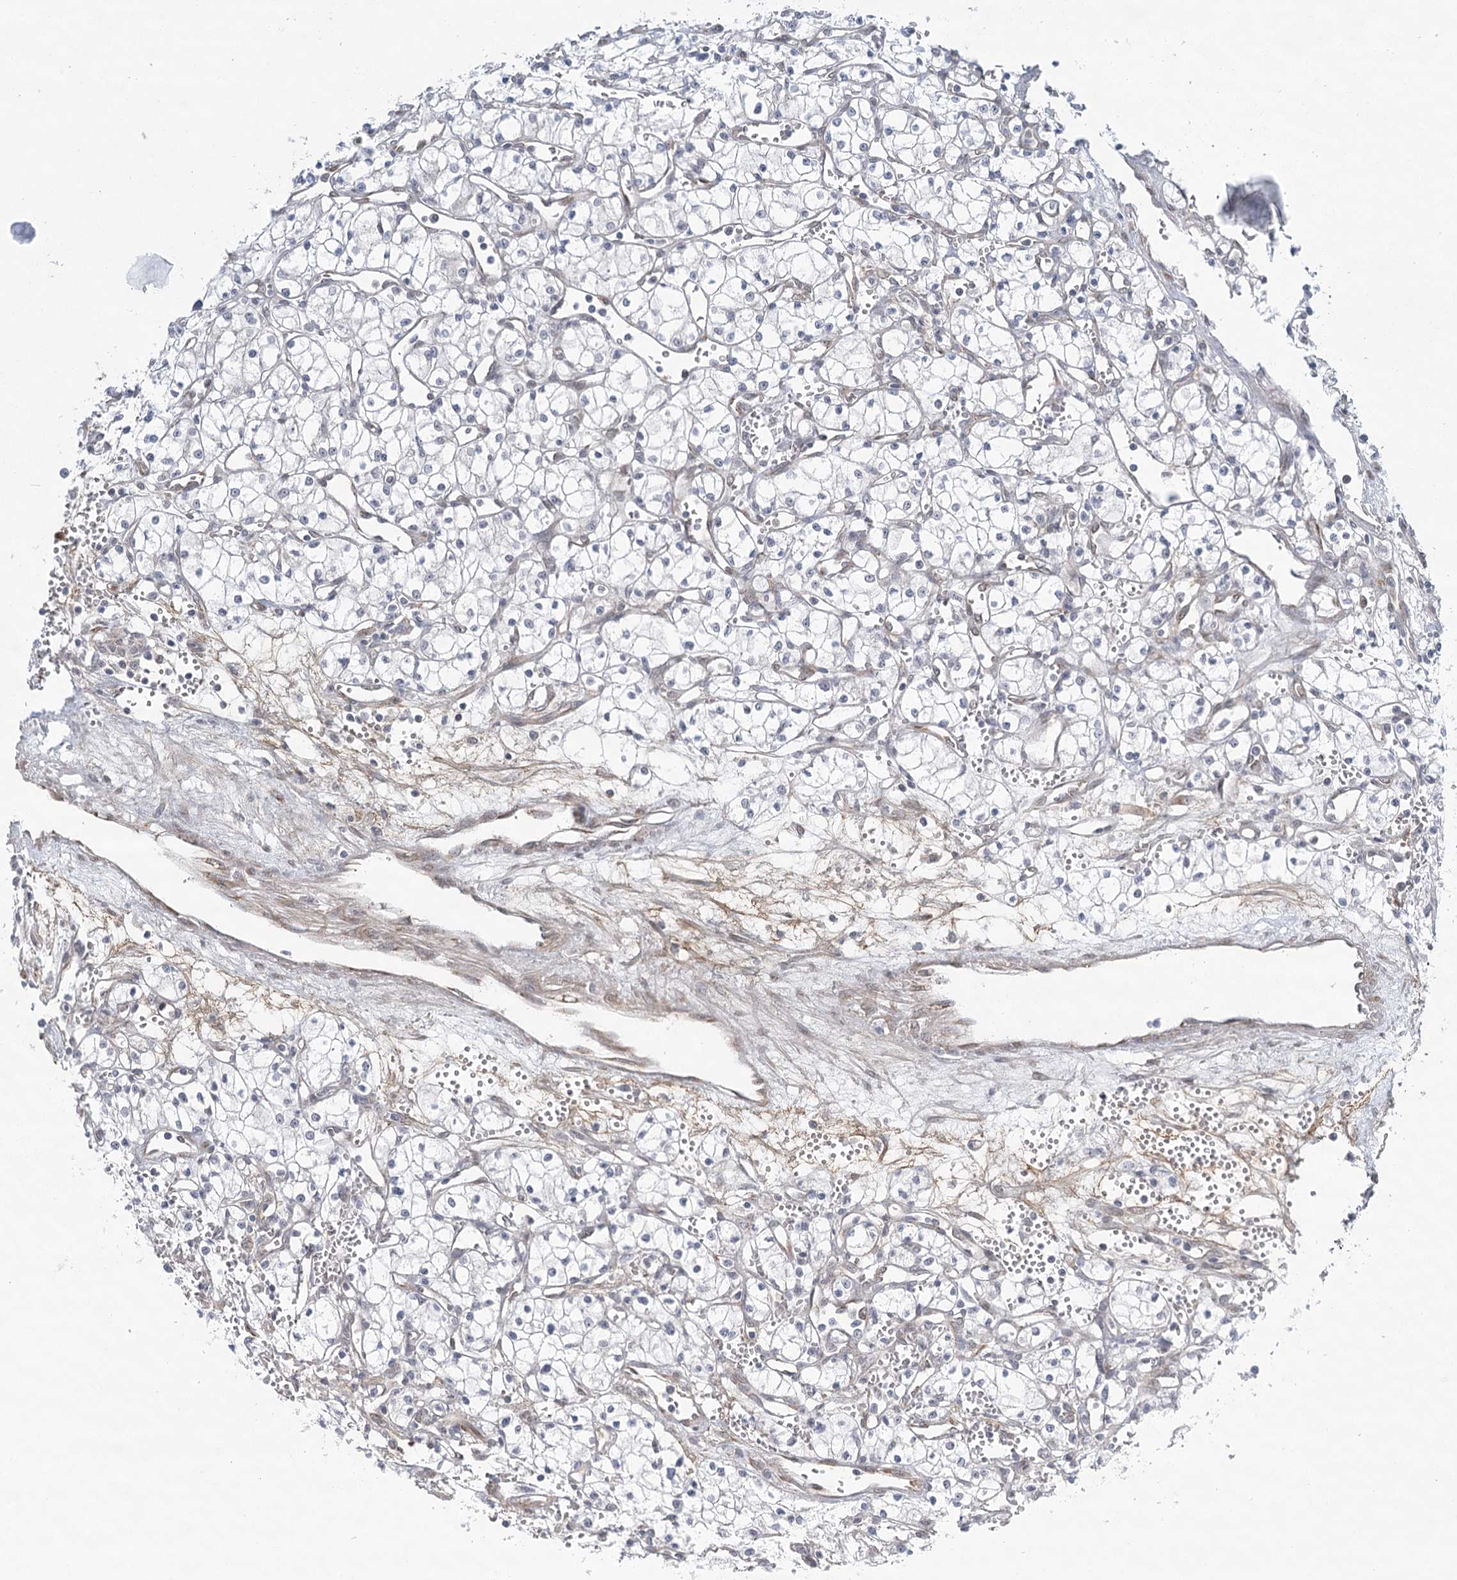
{"staining": {"intensity": "negative", "quantity": "none", "location": "none"}, "tissue": "renal cancer", "cell_type": "Tumor cells", "image_type": "cancer", "snomed": [{"axis": "morphology", "description": "Adenocarcinoma, NOS"}, {"axis": "topography", "description": "Kidney"}], "caption": "The histopathology image shows no staining of tumor cells in renal cancer (adenocarcinoma). (Brightfield microscopy of DAB (3,3'-diaminobenzidine) immunohistochemistry (IHC) at high magnification).", "gene": "MED28", "patient": {"sex": "male", "age": 59}}